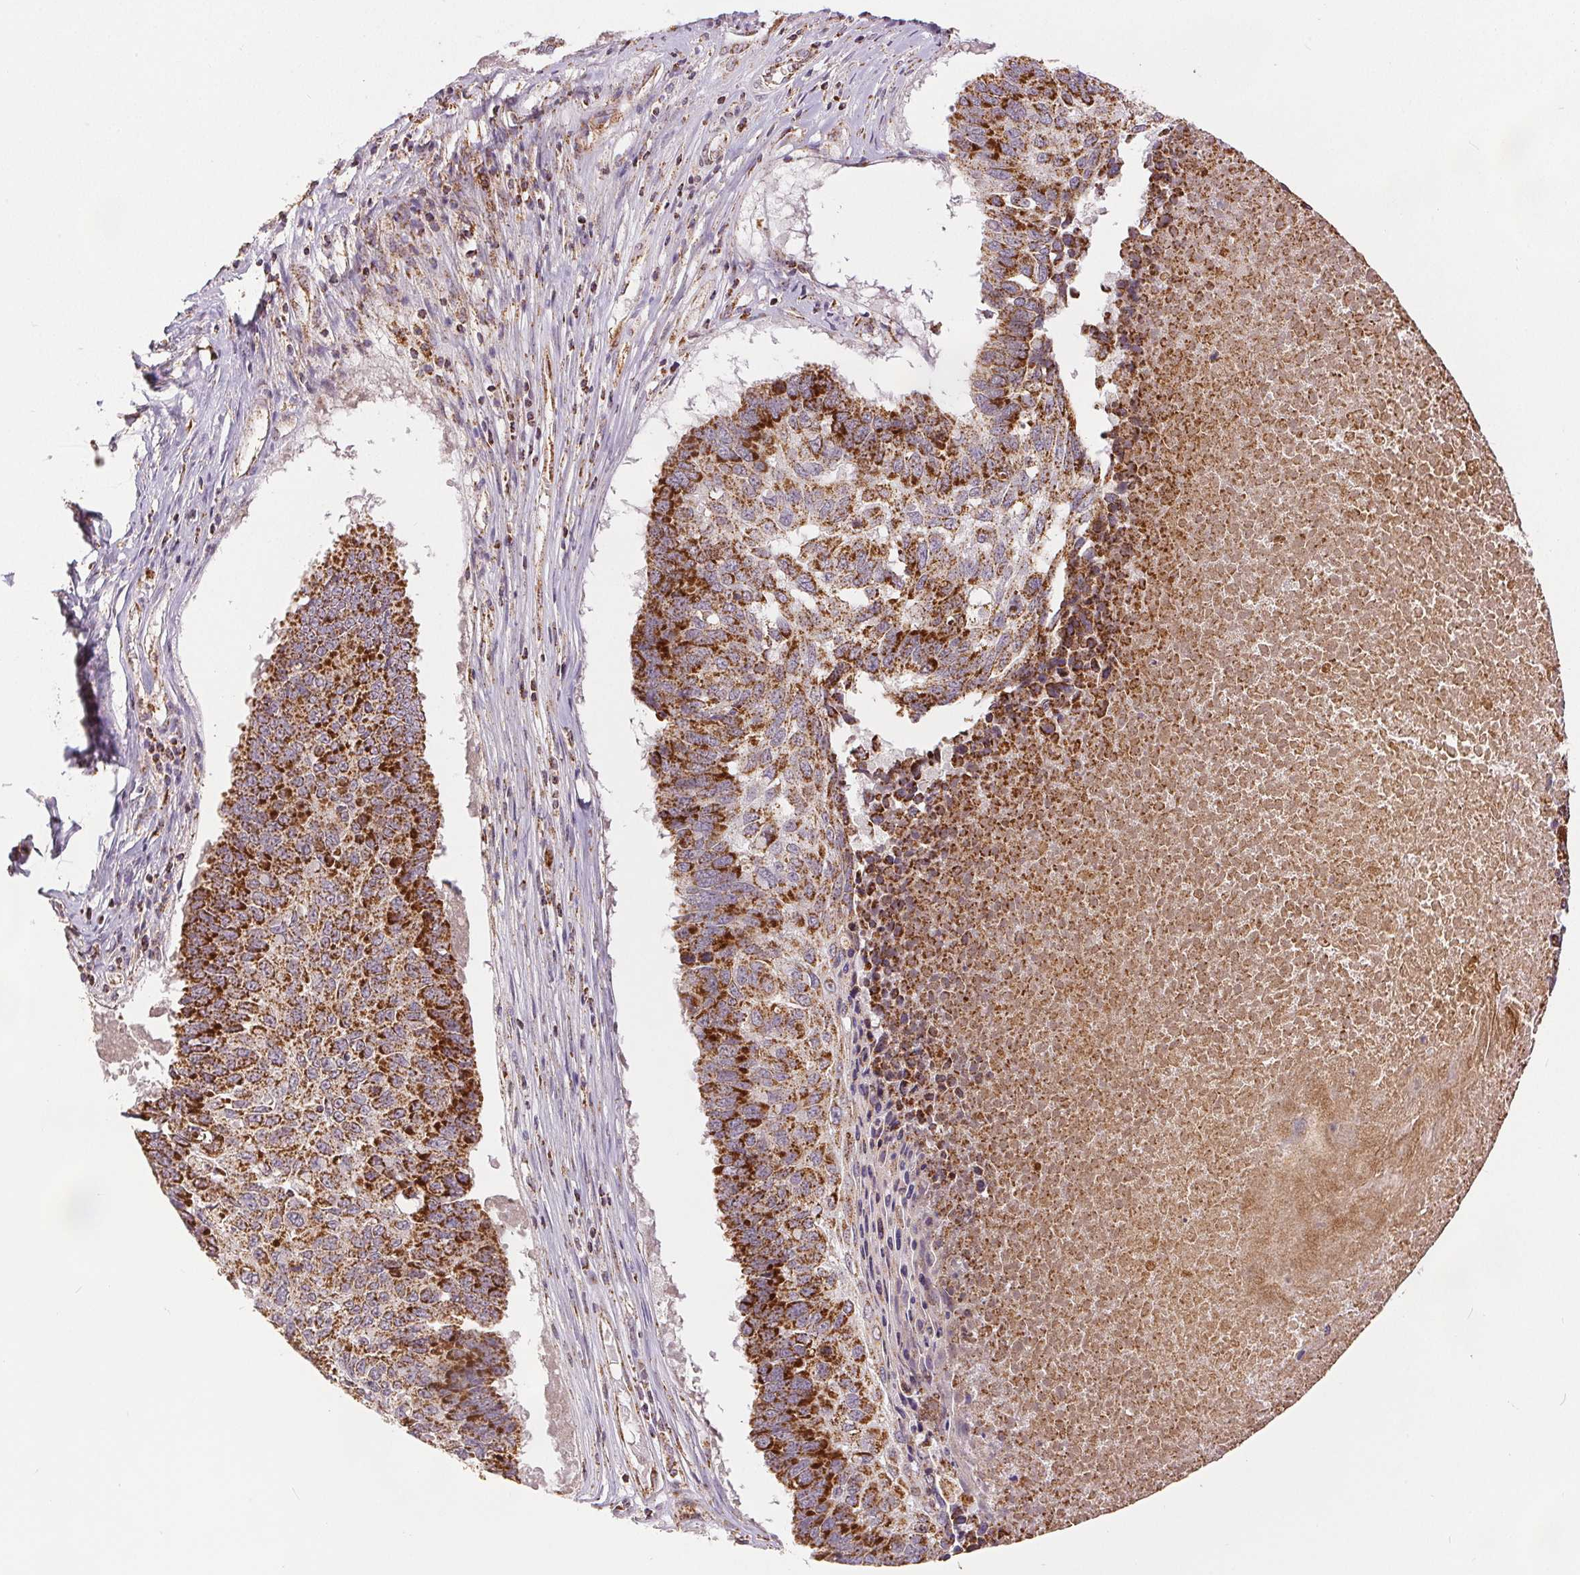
{"staining": {"intensity": "strong", "quantity": ">75%", "location": "cytoplasmic/membranous"}, "tissue": "lung cancer", "cell_type": "Tumor cells", "image_type": "cancer", "snomed": [{"axis": "morphology", "description": "Squamous cell carcinoma, NOS"}, {"axis": "topography", "description": "Lung"}], "caption": "A photomicrograph of human lung cancer (squamous cell carcinoma) stained for a protein exhibits strong cytoplasmic/membranous brown staining in tumor cells.", "gene": "SDHB", "patient": {"sex": "male", "age": 73}}